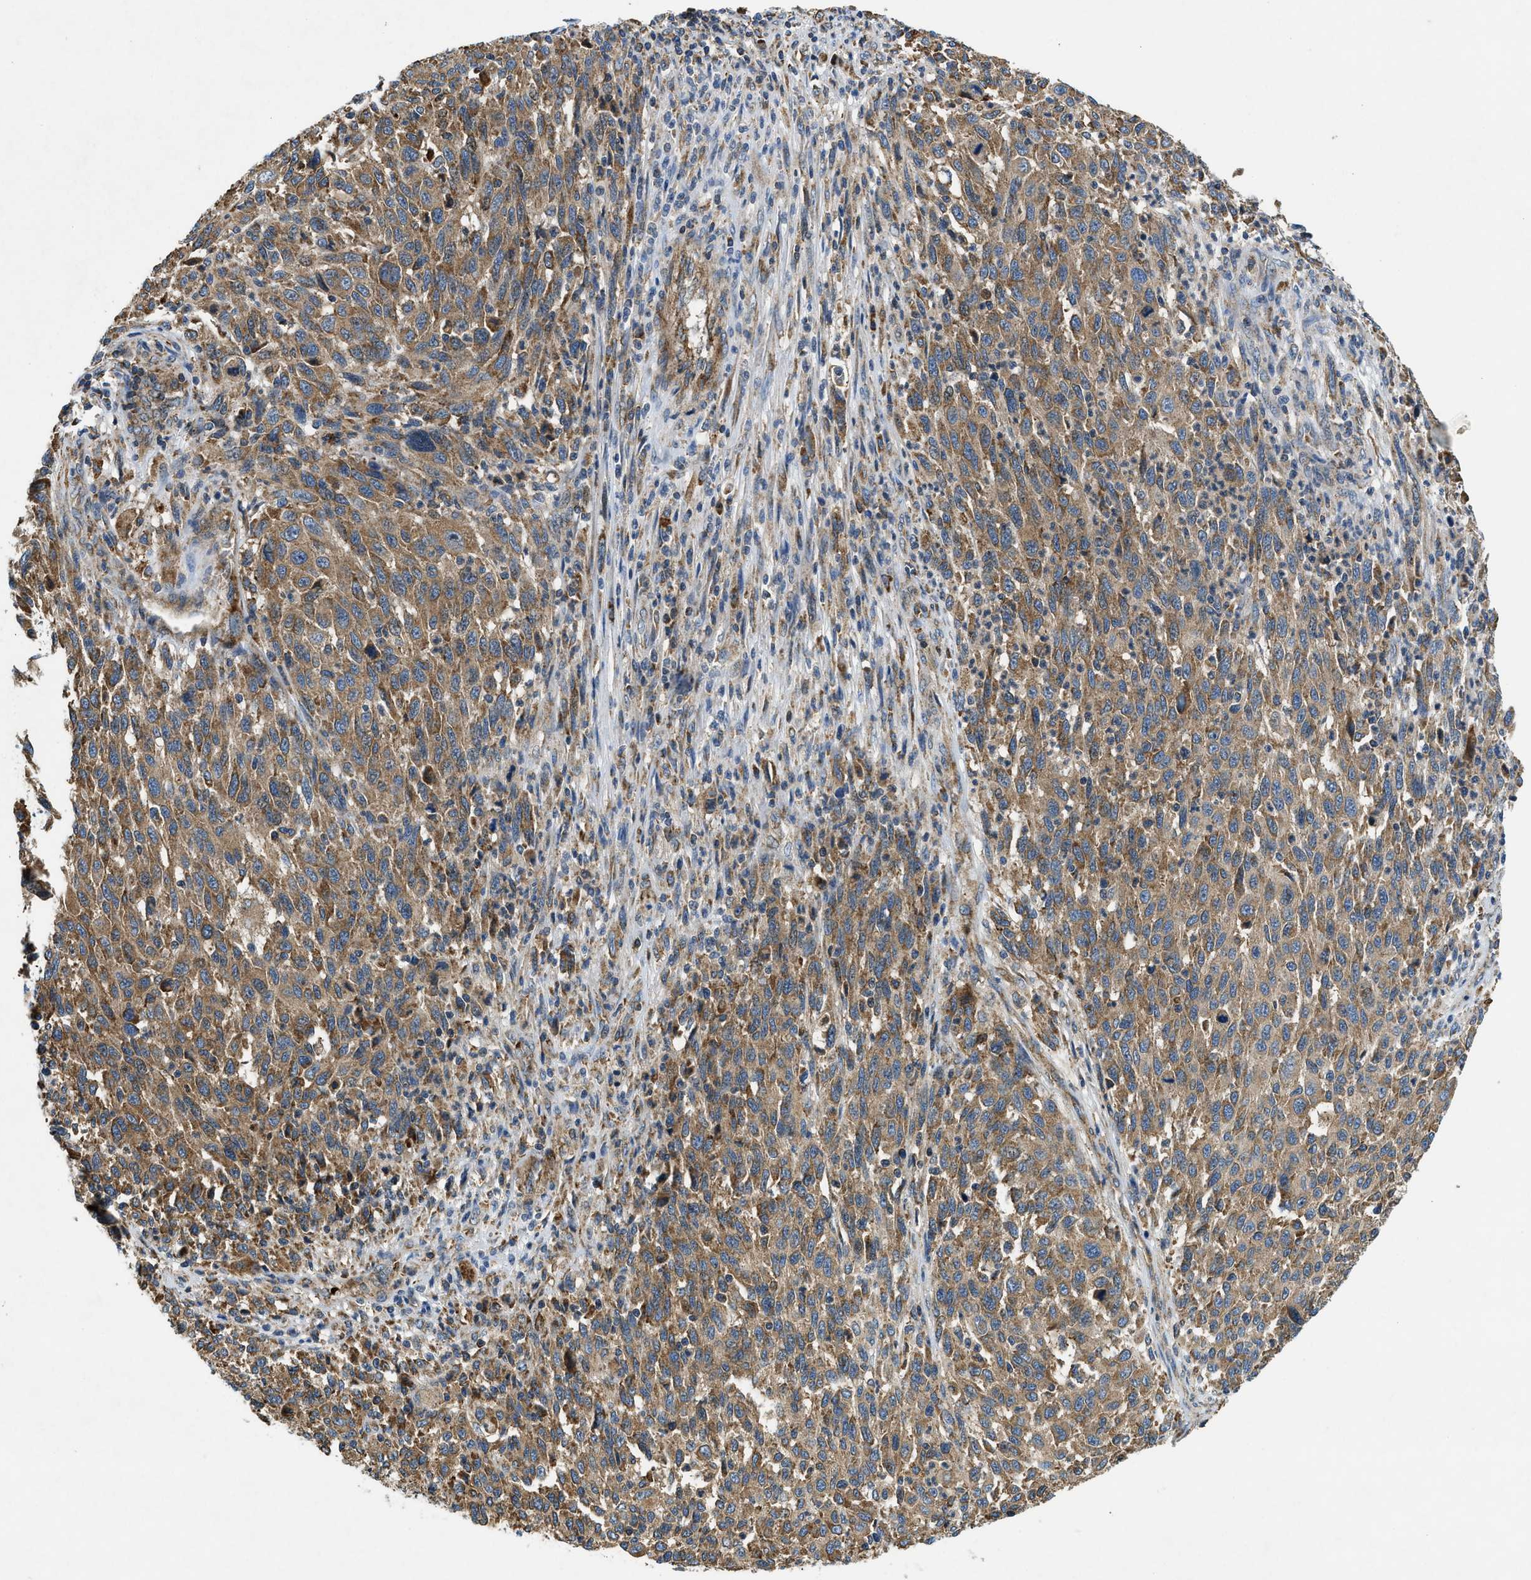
{"staining": {"intensity": "moderate", "quantity": ">75%", "location": "cytoplasmic/membranous"}, "tissue": "melanoma", "cell_type": "Tumor cells", "image_type": "cancer", "snomed": [{"axis": "morphology", "description": "Malignant melanoma, Metastatic site"}, {"axis": "topography", "description": "Lymph node"}], "caption": "Melanoma was stained to show a protein in brown. There is medium levels of moderate cytoplasmic/membranous staining in approximately >75% of tumor cells.", "gene": "CSPG4", "patient": {"sex": "male", "age": 61}}